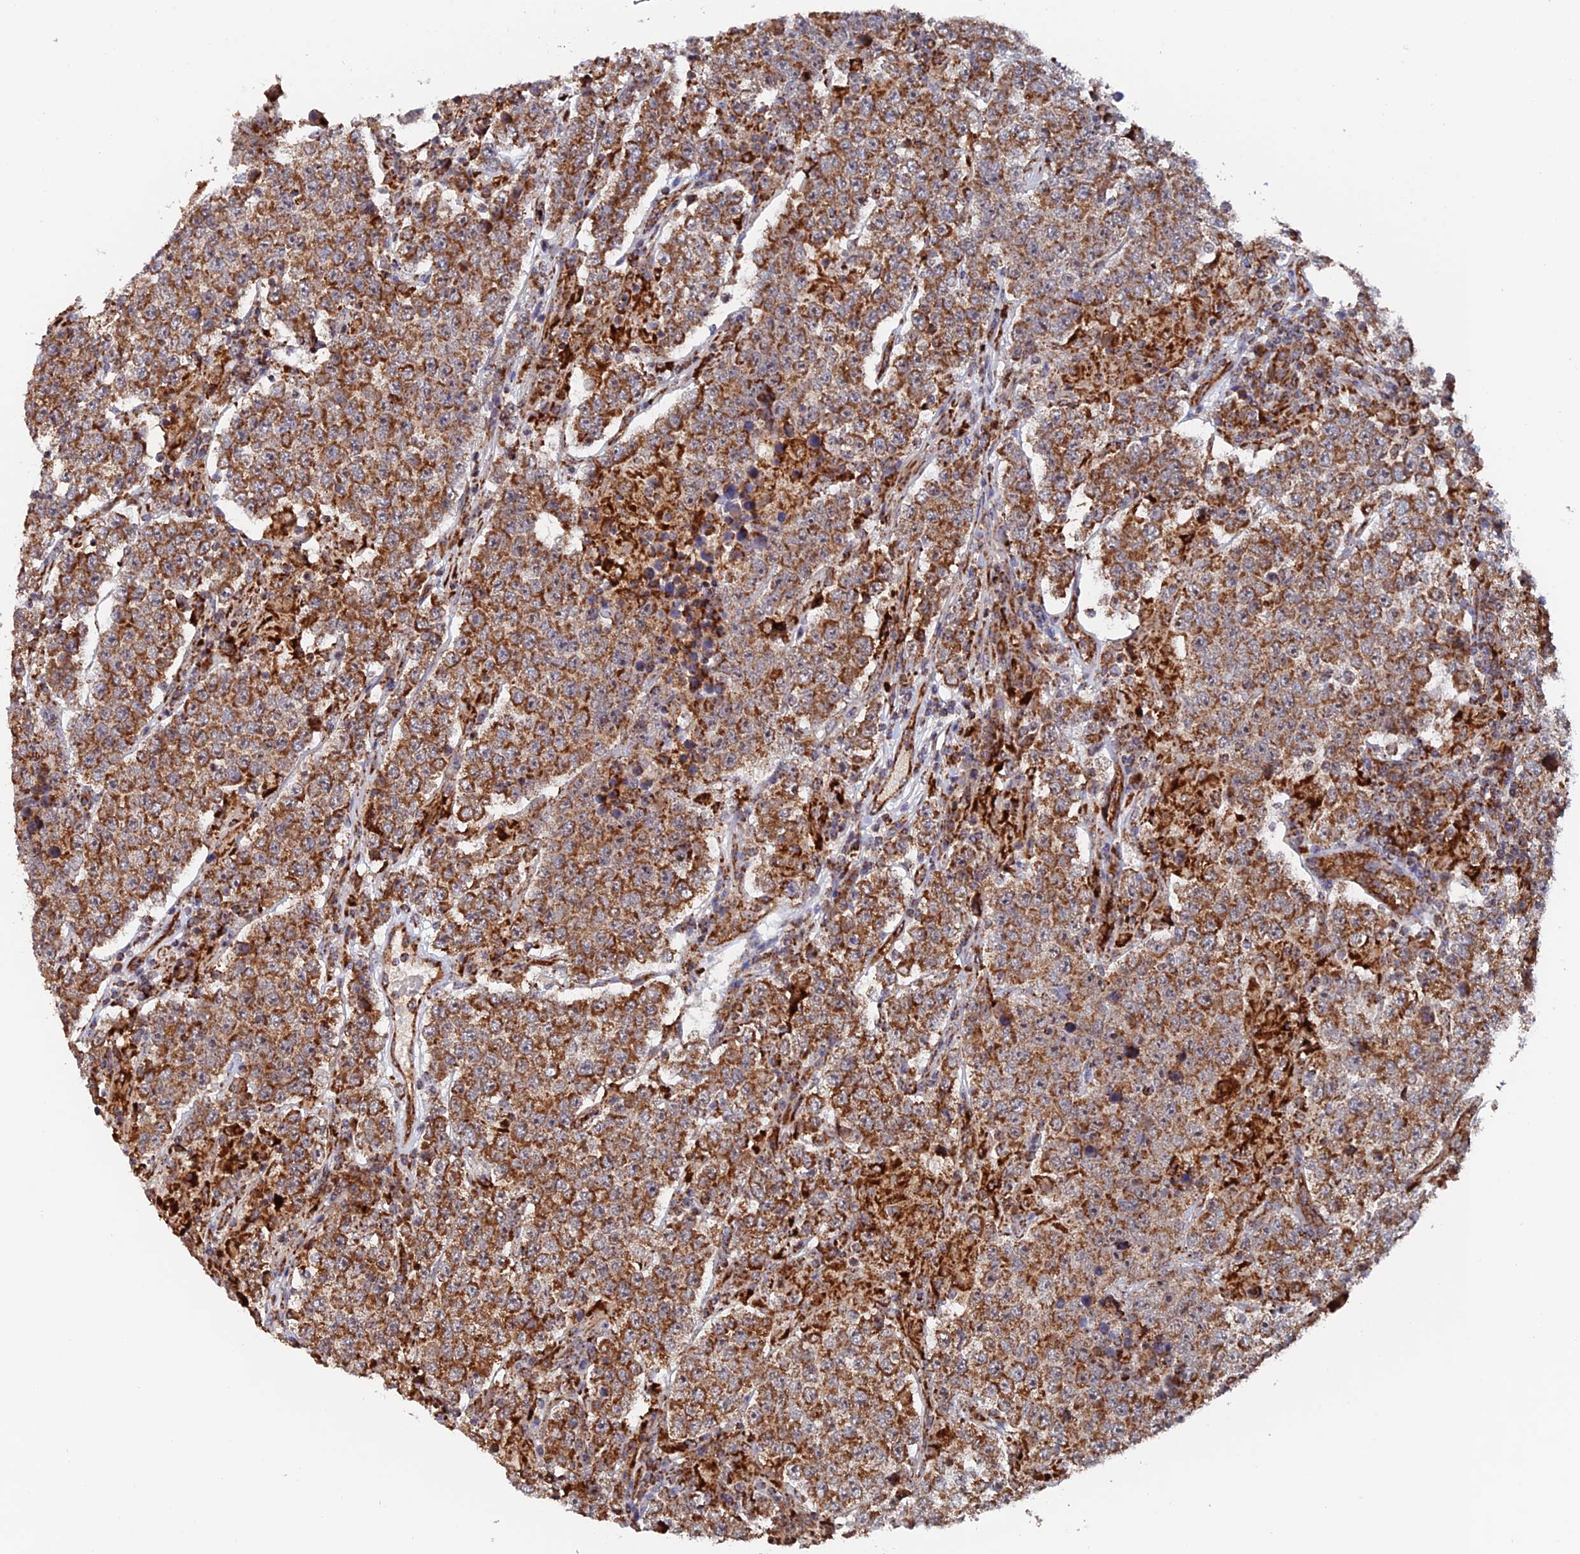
{"staining": {"intensity": "moderate", "quantity": ">75%", "location": "cytoplasmic/membranous"}, "tissue": "testis cancer", "cell_type": "Tumor cells", "image_type": "cancer", "snomed": [{"axis": "morphology", "description": "Normal tissue, NOS"}, {"axis": "morphology", "description": "Urothelial carcinoma, High grade"}, {"axis": "morphology", "description": "Seminoma, NOS"}, {"axis": "morphology", "description": "Carcinoma, Embryonal, NOS"}, {"axis": "topography", "description": "Urinary bladder"}, {"axis": "topography", "description": "Testis"}], "caption": "A high-resolution photomicrograph shows IHC staining of testis cancer (seminoma), which shows moderate cytoplasmic/membranous positivity in about >75% of tumor cells.", "gene": "DTYMK", "patient": {"sex": "male", "age": 41}}